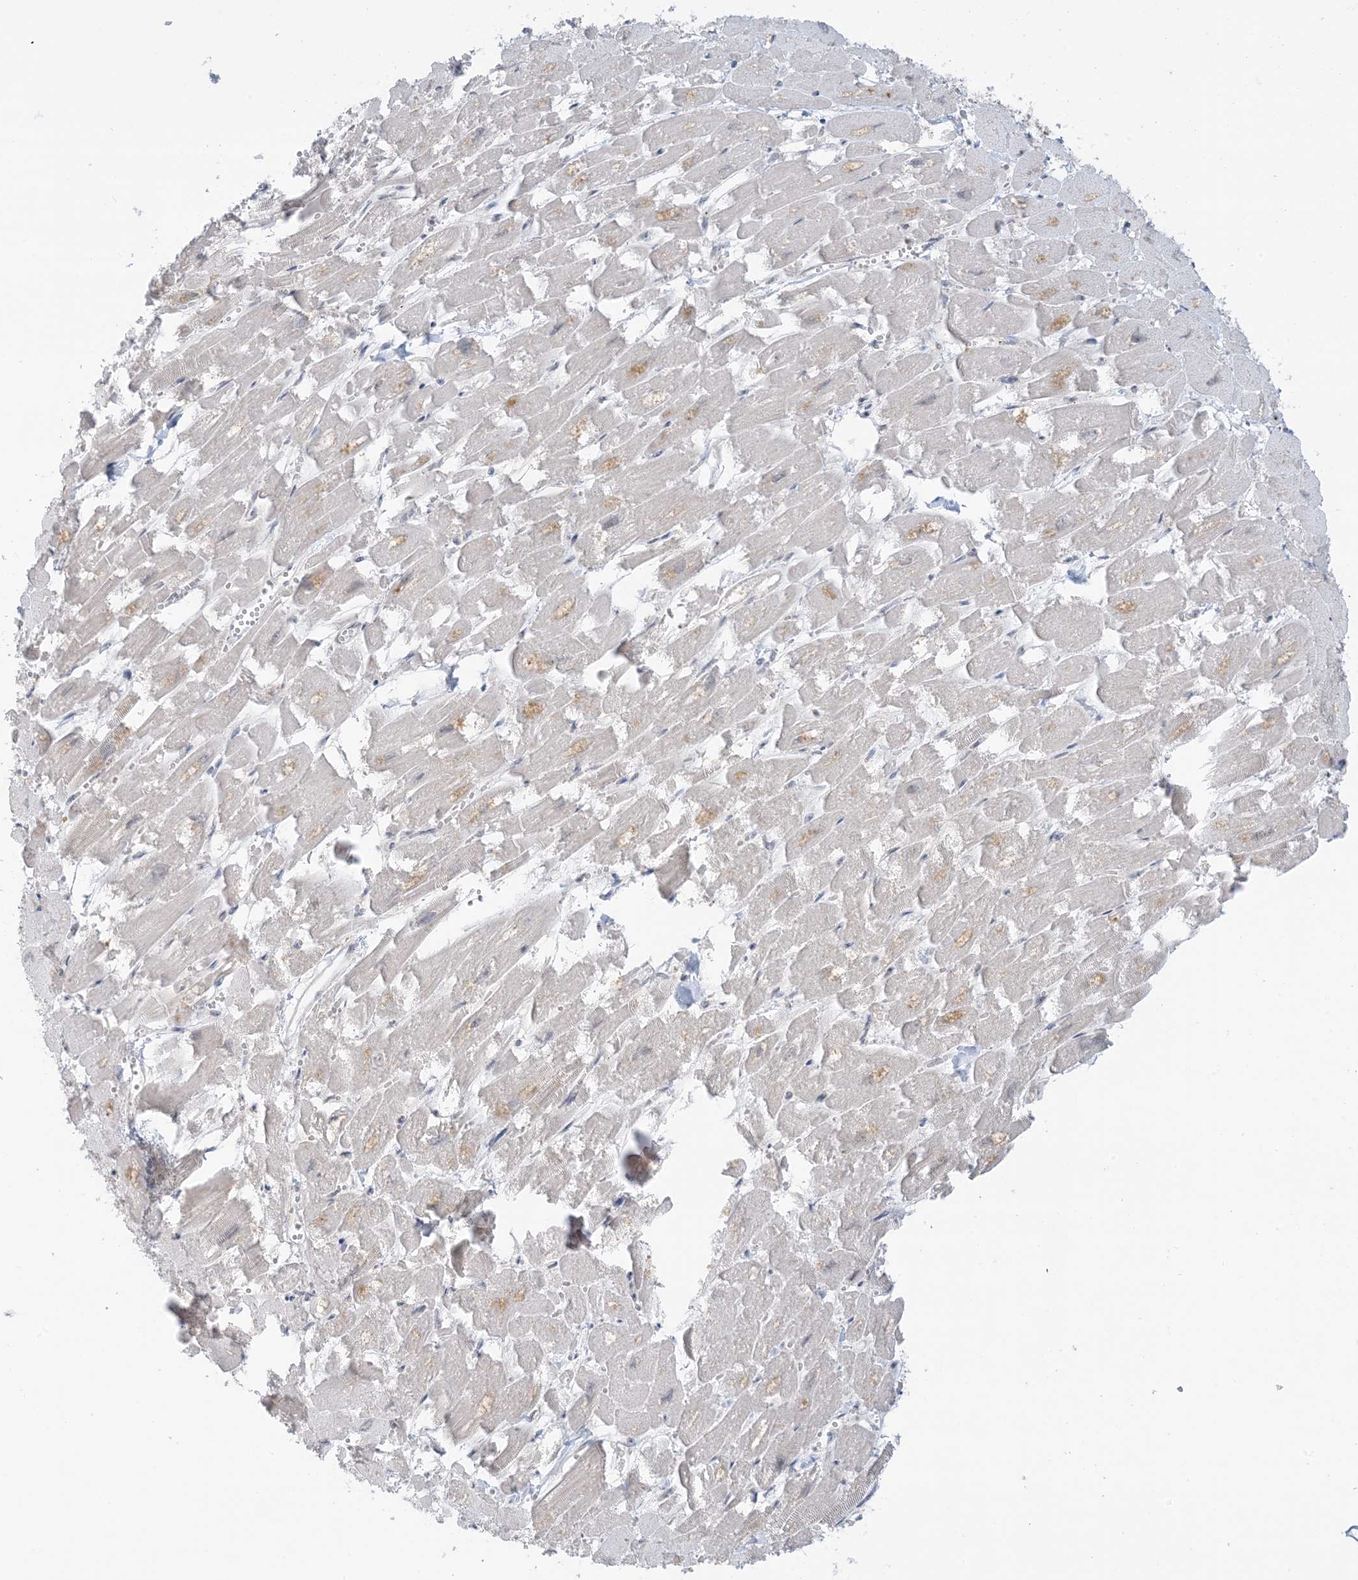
{"staining": {"intensity": "weak", "quantity": "<25%", "location": "cytoplasmic/membranous"}, "tissue": "heart muscle", "cell_type": "Cardiomyocytes", "image_type": "normal", "snomed": [{"axis": "morphology", "description": "Normal tissue, NOS"}, {"axis": "topography", "description": "Heart"}], "caption": "The image displays no significant expression in cardiomyocytes of heart muscle.", "gene": "RPP40", "patient": {"sex": "male", "age": 54}}